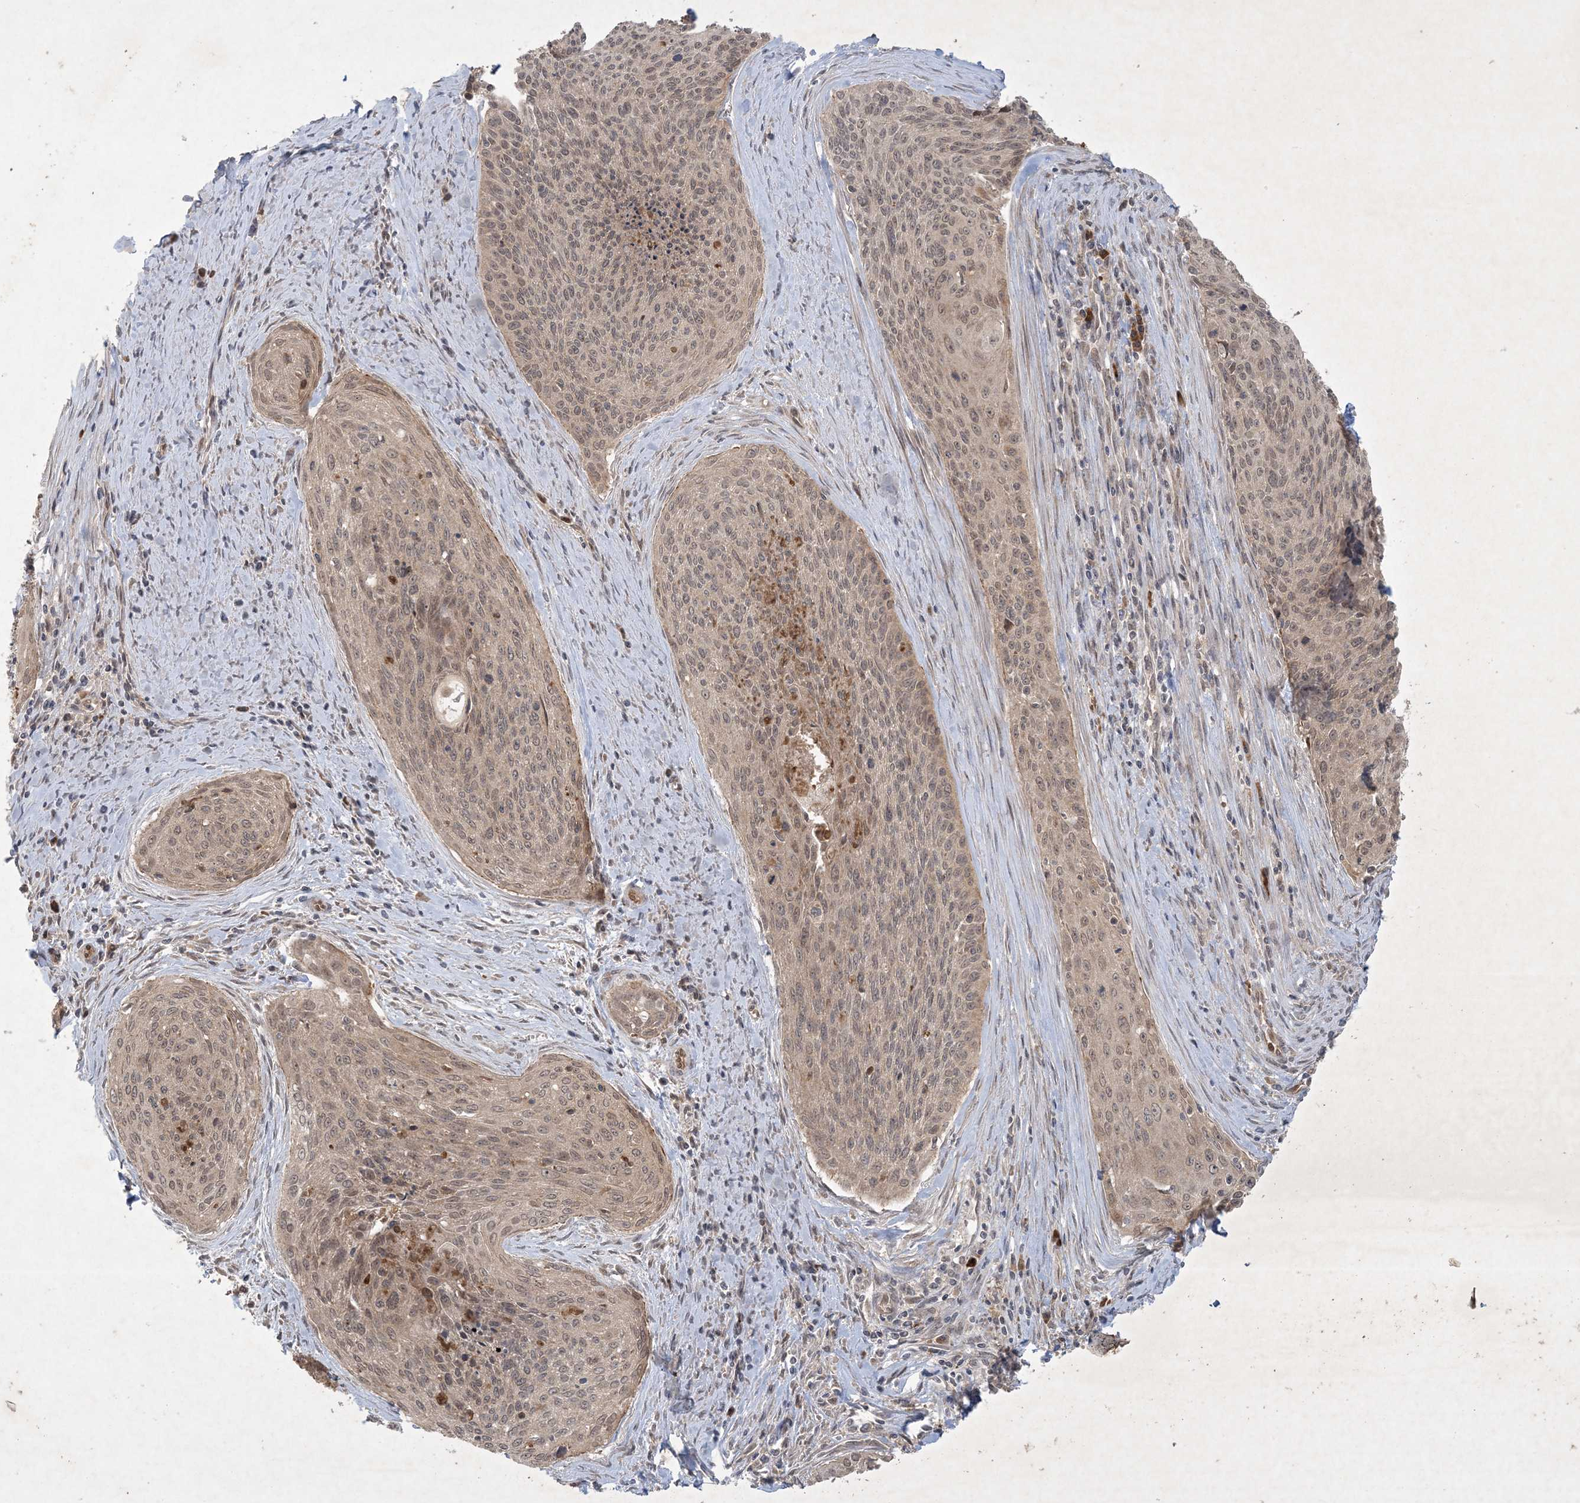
{"staining": {"intensity": "weak", "quantity": ">75%", "location": "cytoplasmic/membranous,nuclear"}, "tissue": "cervical cancer", "cell_type": "Tumor cells", "image_type": "cancer", "snomed": [{"axis": "morphology", "description": "Squamous cell carcinoma, NOS"}, {"axis": "topography", "description": "Cervix"}], "caption": "Brown immunohistochemical staining in cervical cancer (squamous cell carcinoma) displays weak cytoplasmic/membranous and nuclear staining in about >75% of tumor cells.", "gene": "NRBP2", "patient": {"sex": "female", "age": 55}}